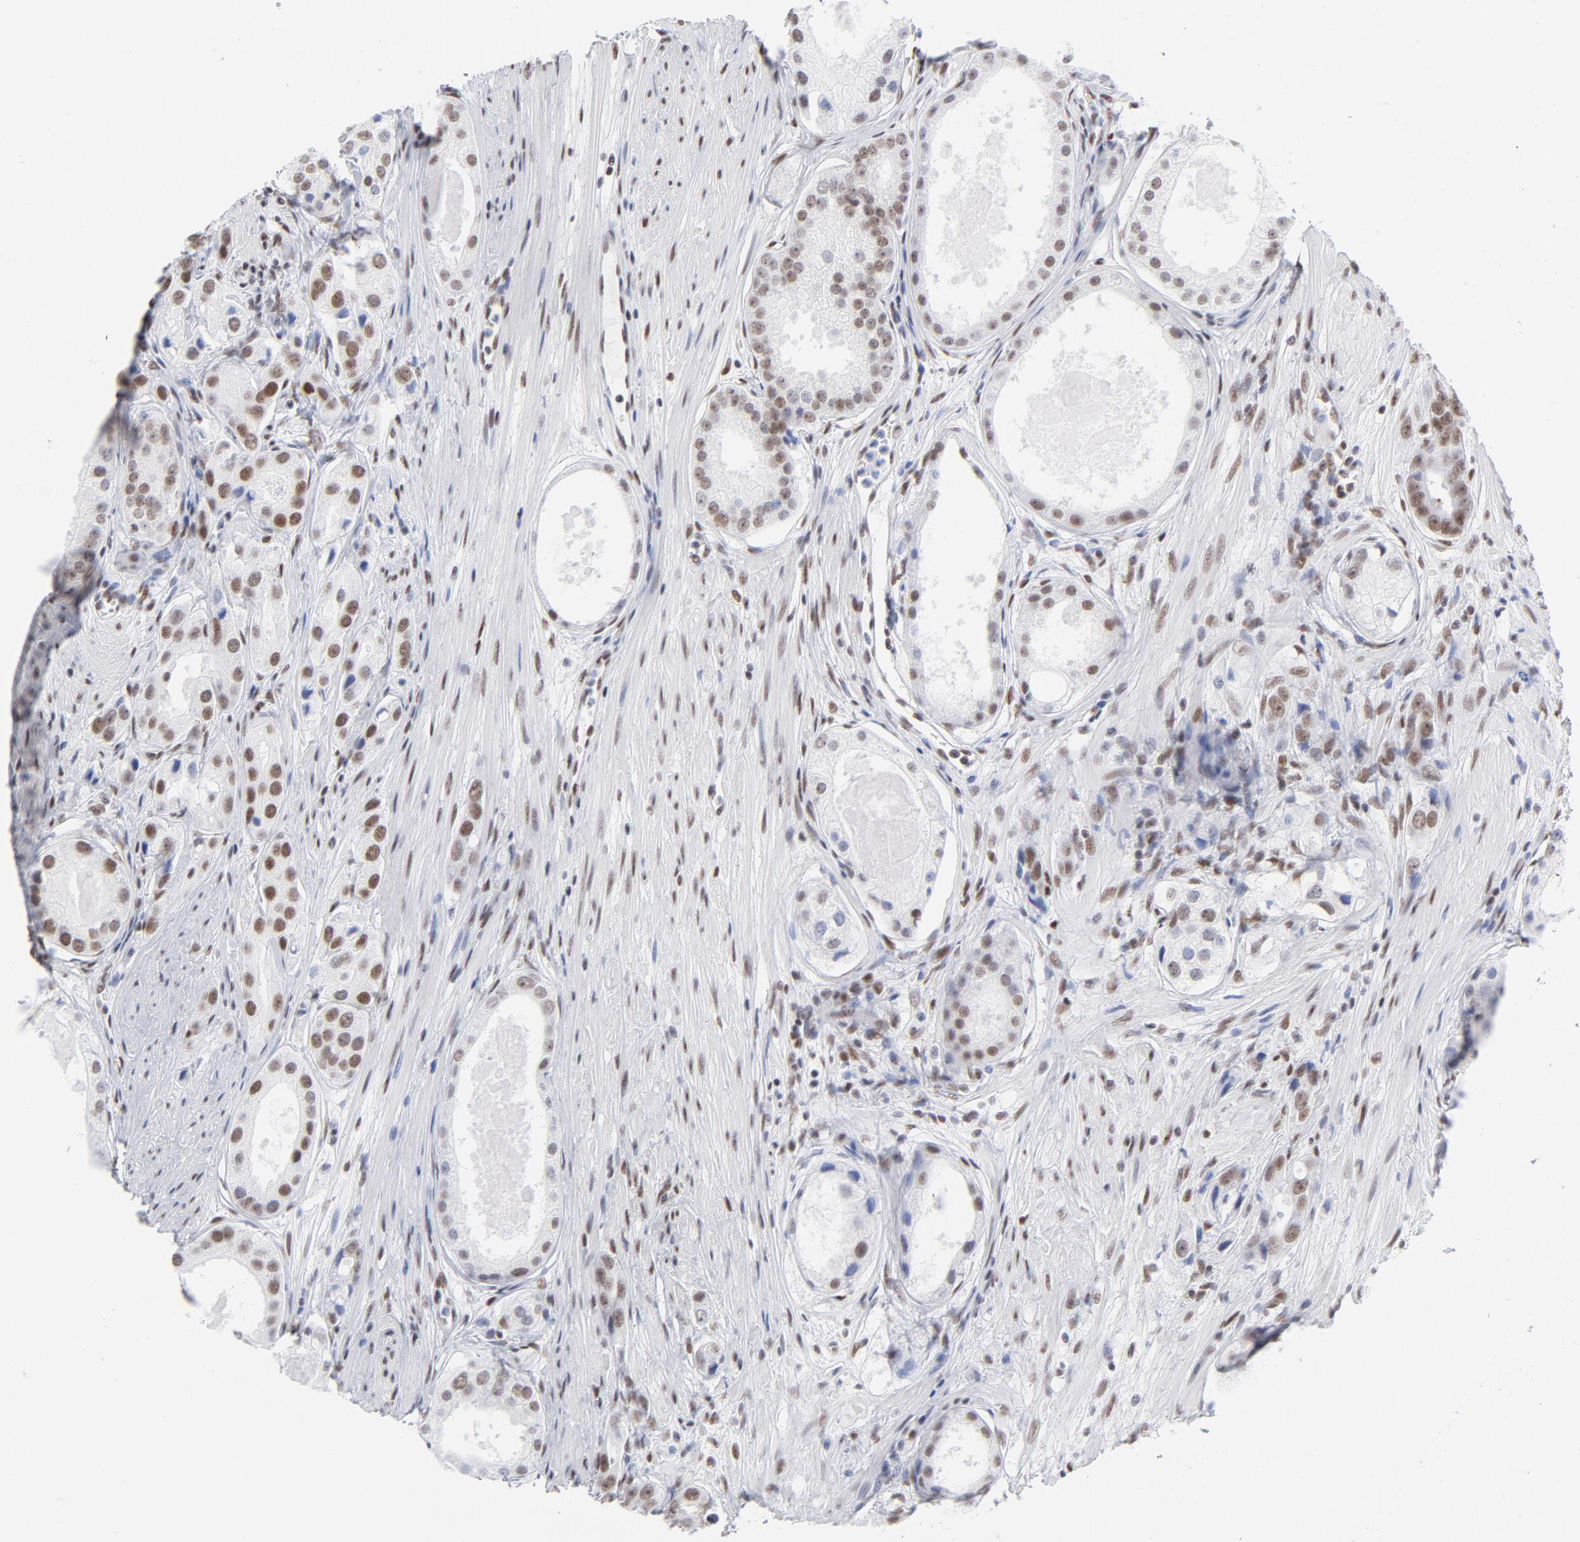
{"staining": {"intensity": "moderate", "quantity": "25%-75%", "location": "nuclear"}, "tissue": "prostate cancer", "cell_type": "Tumor cells", "image_type": "cancer", "snomed": [{"axis": "morphology", "description": "Adenocarcinoma, Medium grade"}, {"axis": "topography", "description": "Prostate"}], "caption": "An IHC micrograph of neoplastic tissue is shown. Protein staining in brown highlights moderate nuclear positivity in prostate cancer within tumor cells. The staining was performed using DAB to visualize the protein expression in brown, while the nuclei were stained in blue with hematoxylin (Magnification: 20x).", "gene": "ATF2", "patient": {"sex": "male", "age": 53}}